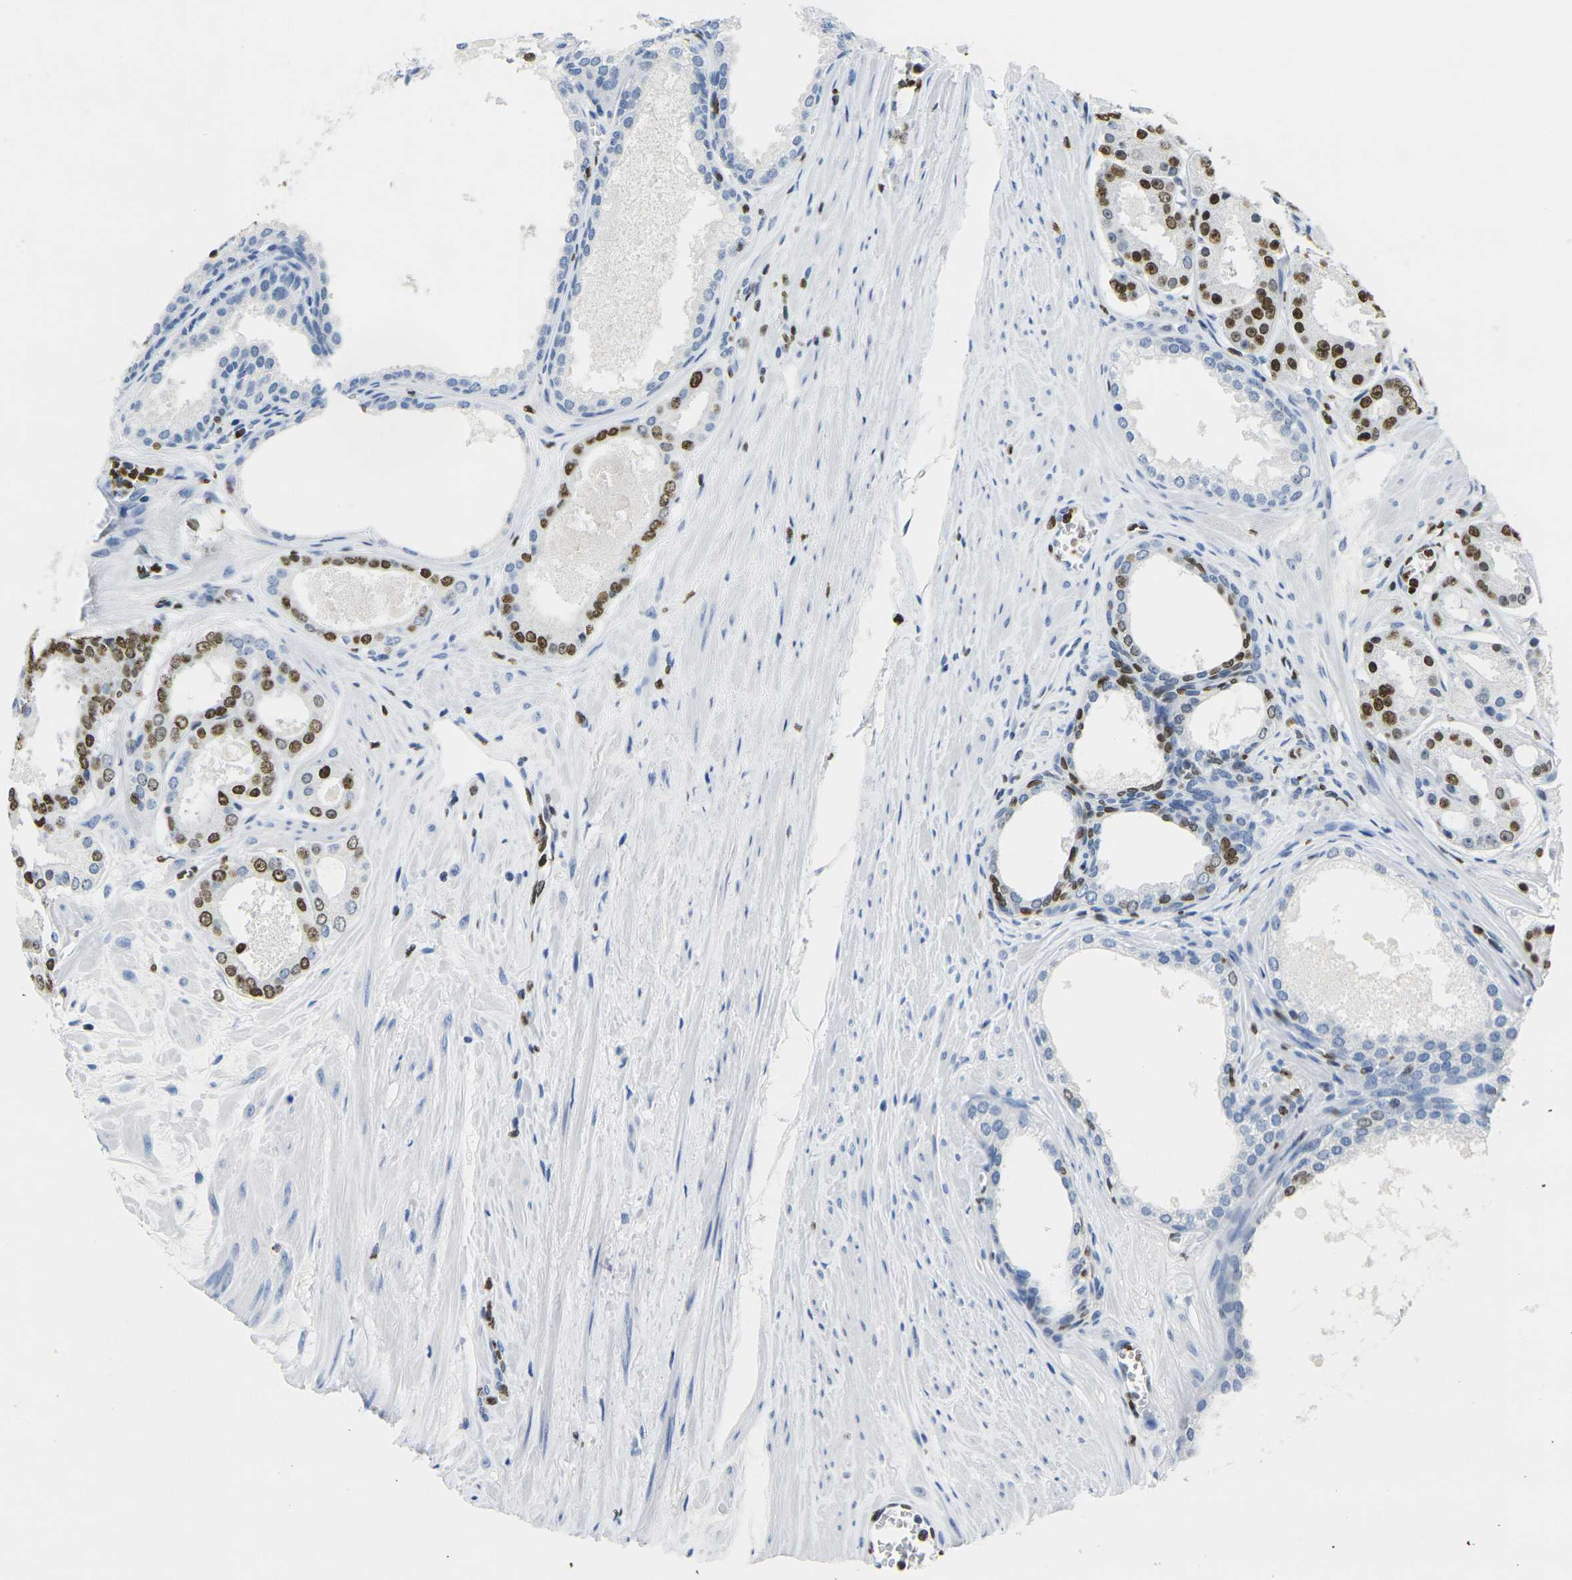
{"staining": {"intensity": "strong", "quantity": "25%-75%", "location": "nuclear"}, "tissue": "prostate cancer", "cell_type": "Tumor cells", "image_type": "cancer", "snomed": [{"axis": "morphology", "description": "Adenocarcinoma, Low grade"}, {"axis": "topography", "description": "Prostate"}], "caption": "Immunohistochemistry of human prostate cancer (adenocarcinoma (low-grade)) reveals high levels of strong nuclear expression in about 25%-75% of tumor cells.", "gene": "DRAXIN", "patient": {"sex": "male", "age": 57}}